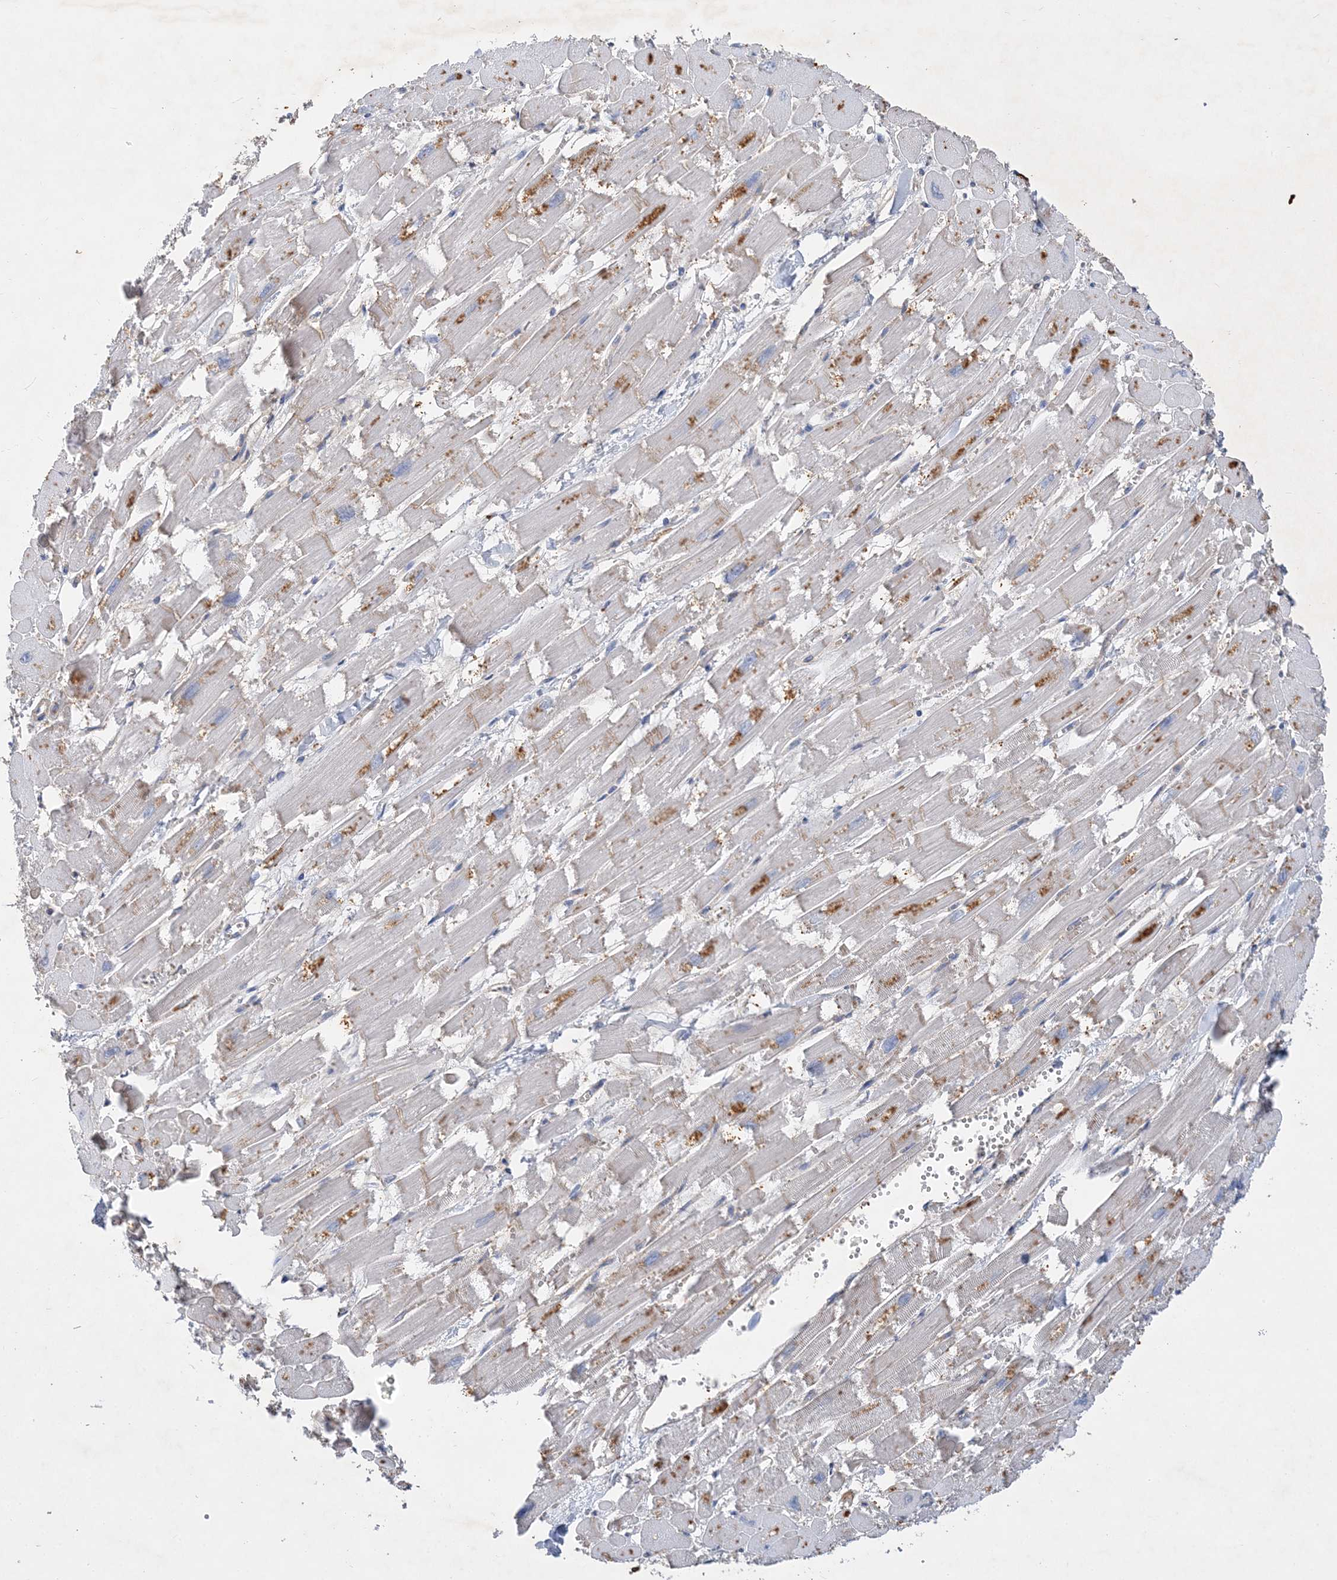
{"staining": {"intensity": "moderate", "quantity": "25%-75%", "location": "cytoplasmic/membranous"}, "tissue": "heart muscle", "cell_type": "Cardiomyocytes", "image_type": "normal", "snomed": [{"axis": "morphology", "description": "Normal tissue, NOS"}, {"axis": "topography", "description": "Heart"}], "caption": "The histopathology image demonstrates staining of unremarkable heart muscle, revealing moderate cytoplasmic/membranous protein expression (brown color) within cardiomyocytes.", "gene": "GRINA", "patient": {"sex": "male", "age": 54}}